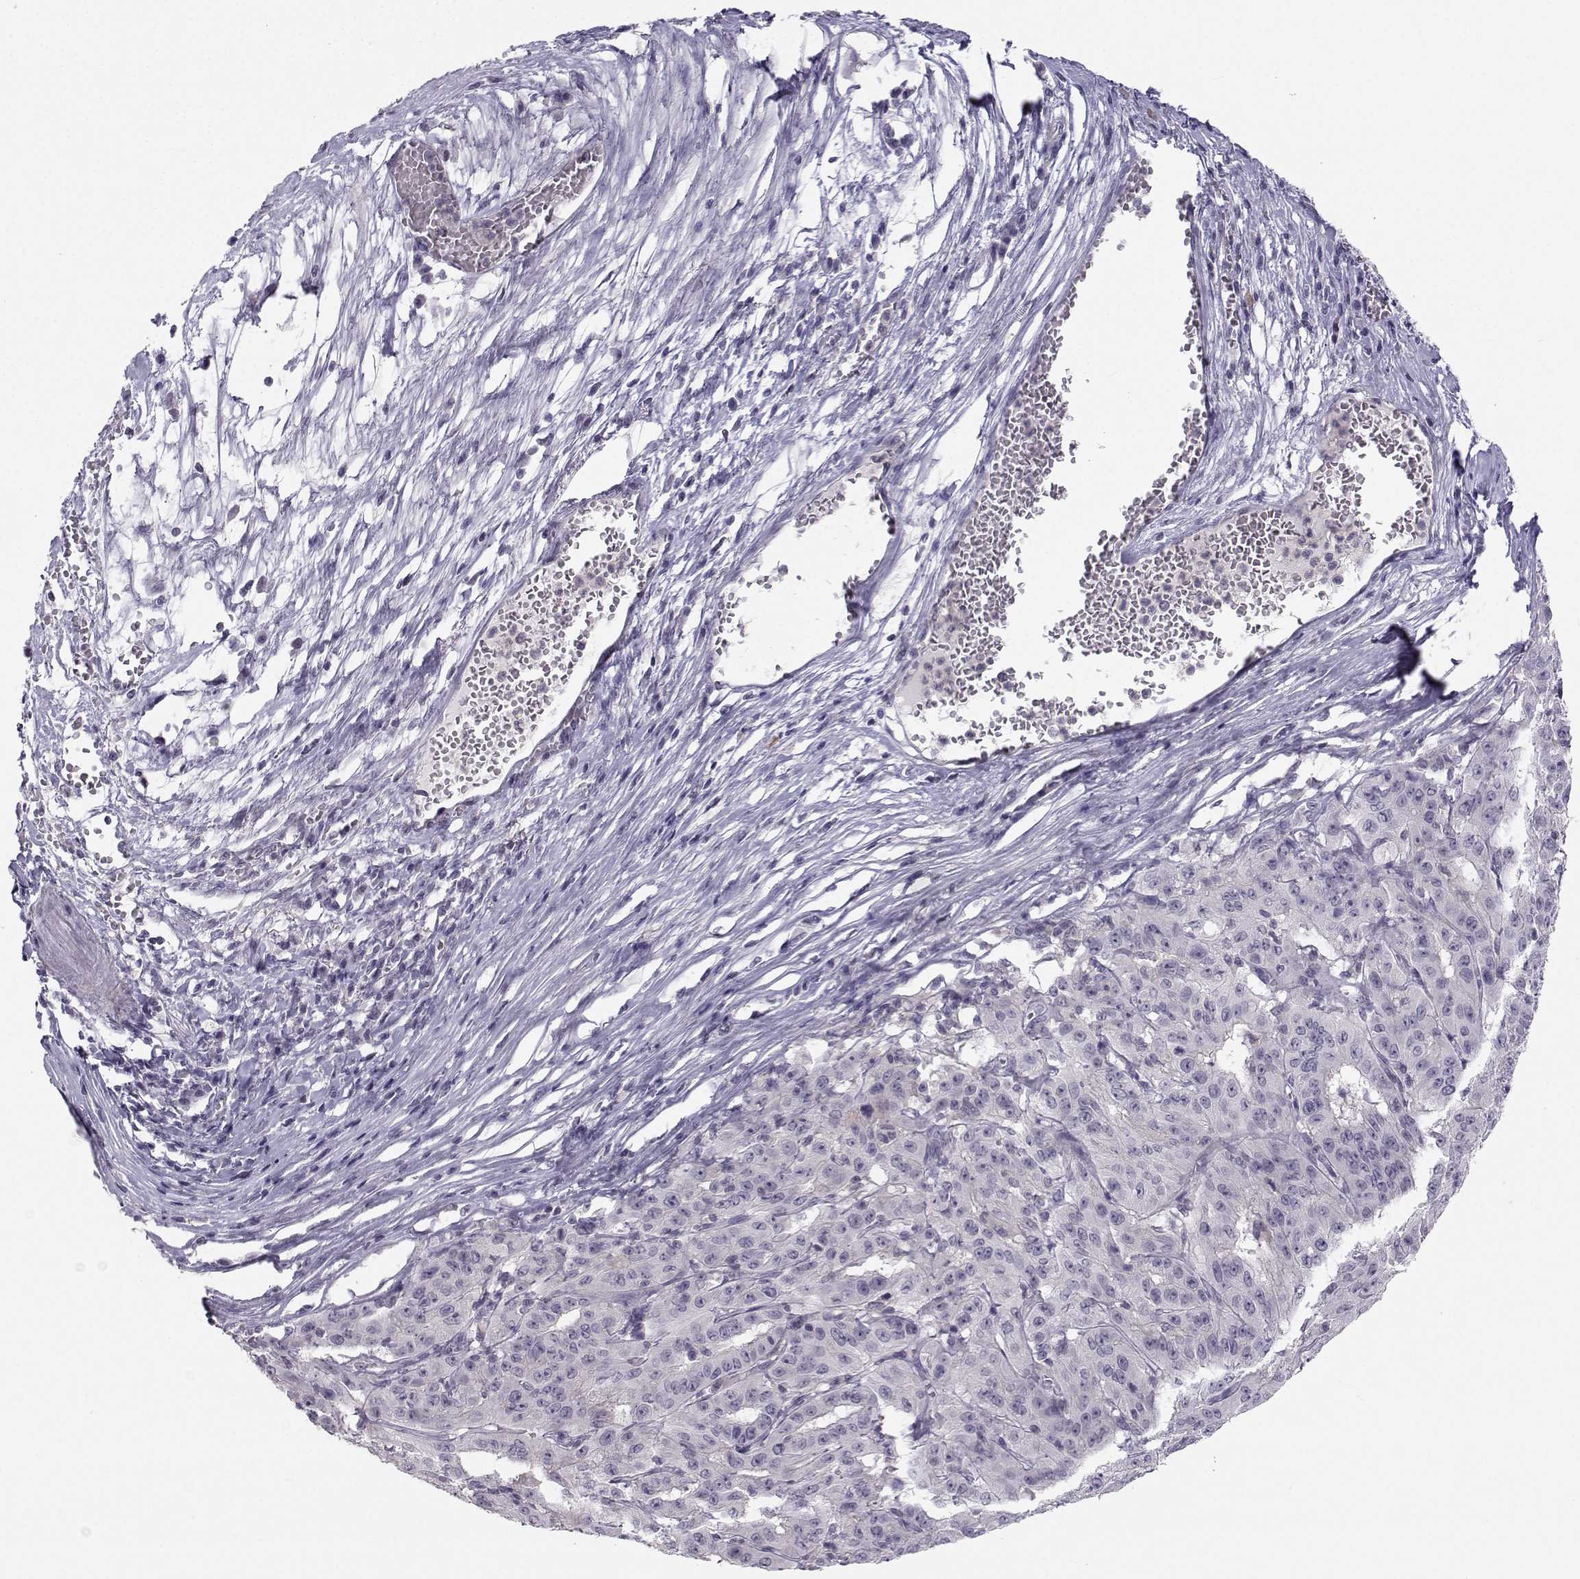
{"staining": {"intensity": "negative", "quantity": "none", "location": "none"}, "tissue": "pancreatic cancer", "cell_type": "Tumor cells", "image_type": "cancer", "snomed": [{"axis": "morphology", "description": "Adenocarcinoma, NOS"}, {"axis": "topography", "description": "Pancreas"}], "caption": "There is no significant staining in tumor cells of adenocarcinoma (pancreatic).", "gene": "MROH7", "patient": {"sex": "male", "age": 63}}